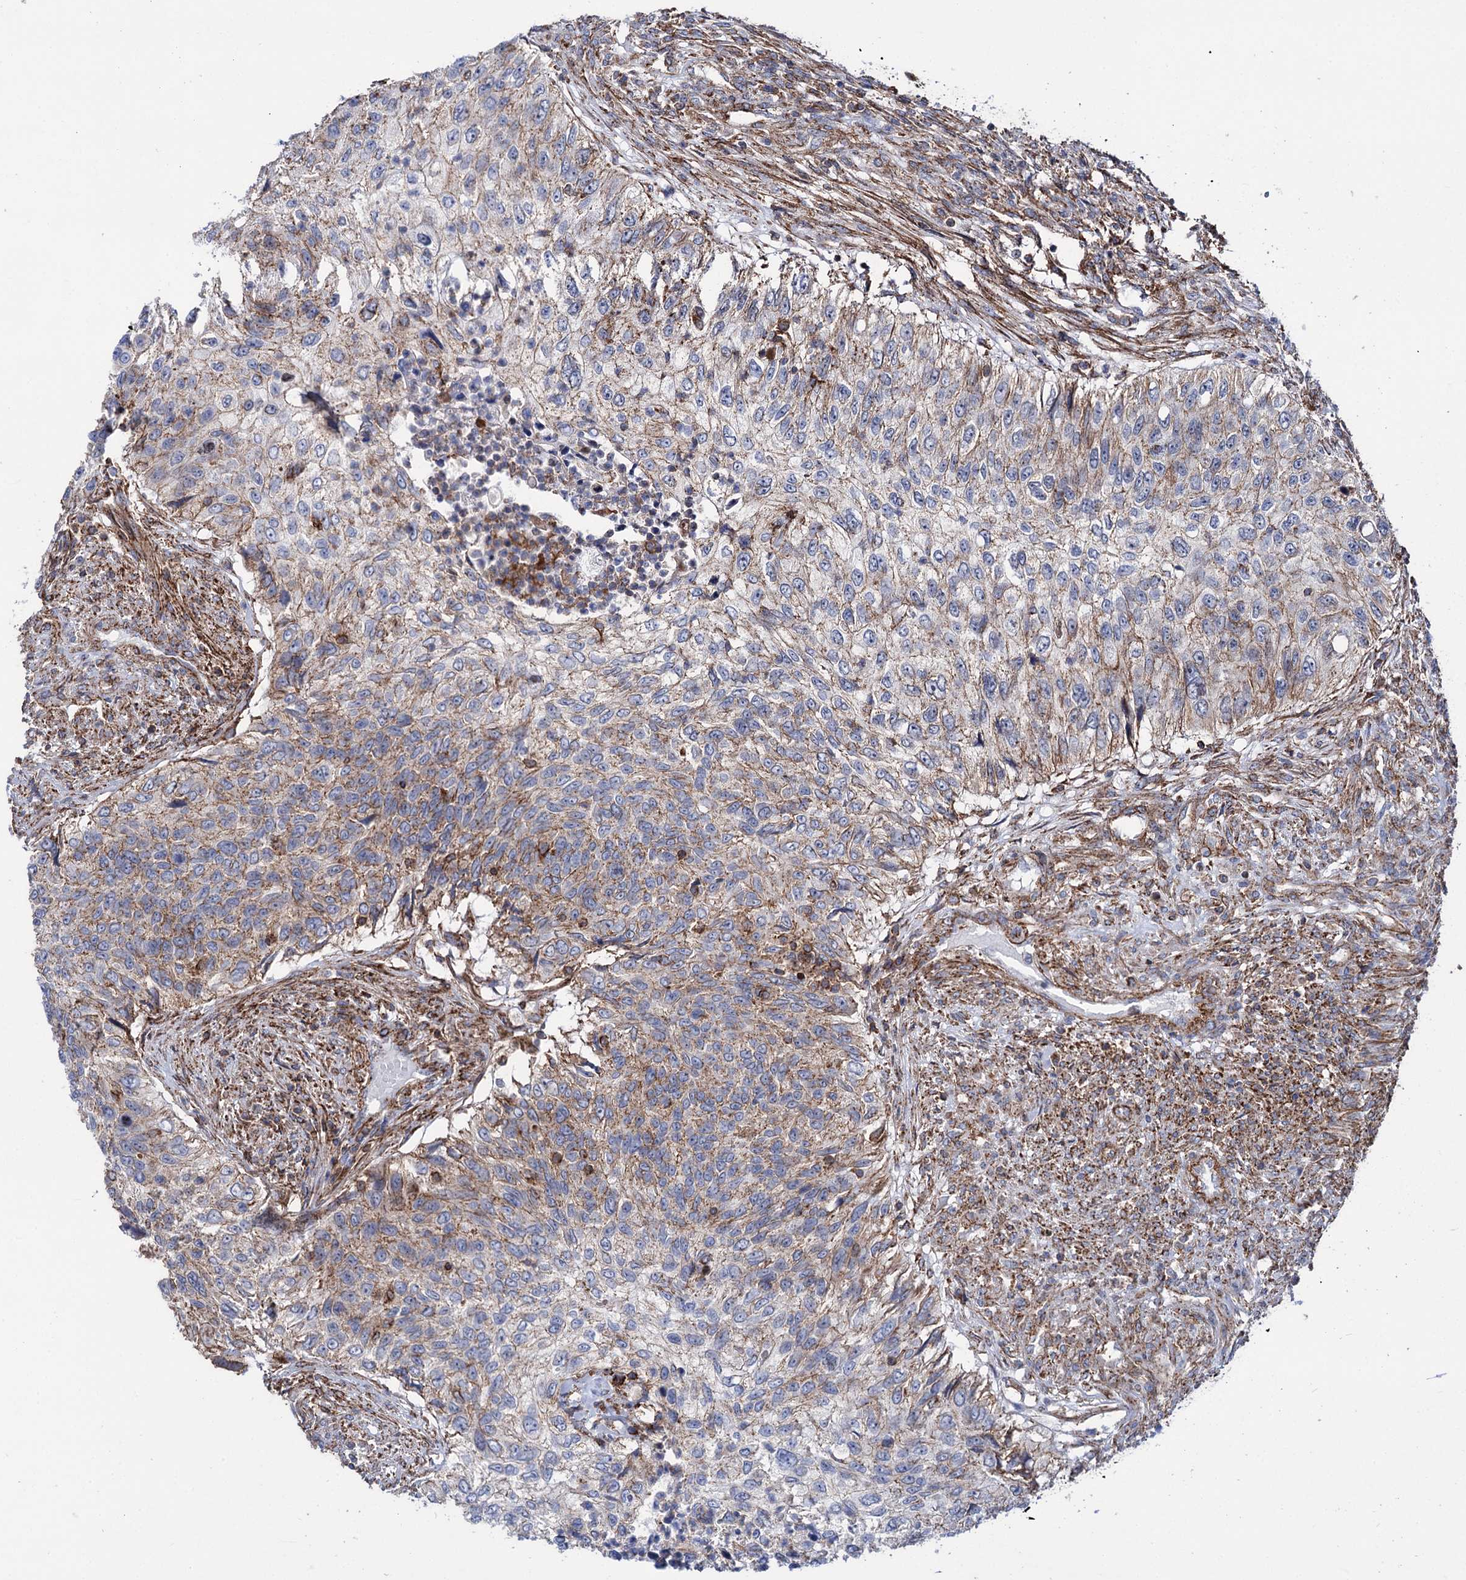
{"staining": {"intensity": "weak", "quantity": "25%-75%", "location": "cytoplasmic/membranous"}, "tissue": "urothelial cancer", "cell_type": "Tumor cells", "image_type": "cancer", "snomed": [{"axis": "morphology", "description": "Urothelial carcinoma, High grade"}, {"axis": "topography", "description": "Urinary bladder"}], "caption": "Urothelial cancer stained for a protein (brown) displays weak cytoplasmic/membranous positive staining in about 25%-75% of tumor cells.", "gene": "DEF6", "patient": {"sex": "female", "age": 60}}